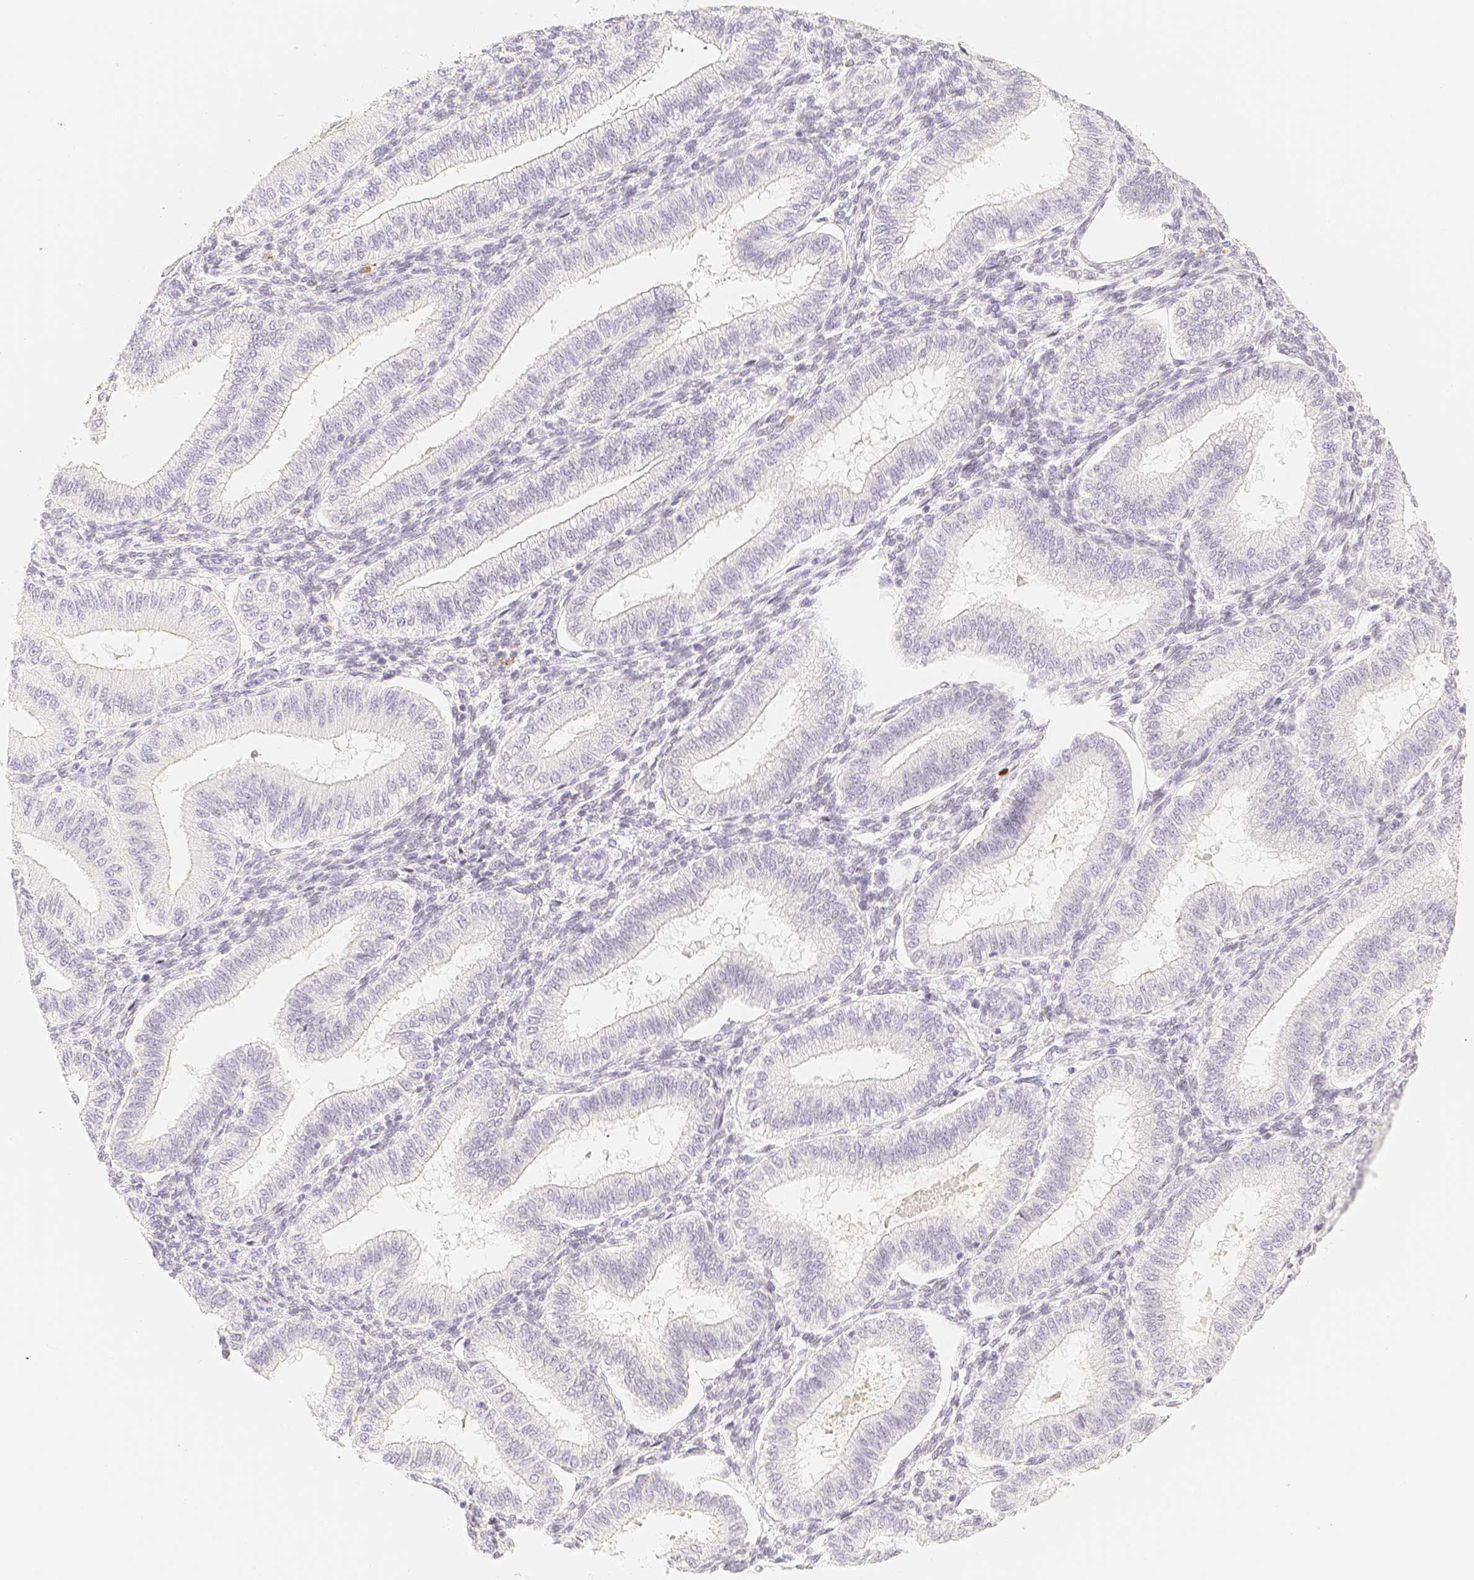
{"staining": {"intensity": "negative", "quantity": "none", "location": "none"}, "tissue": "endometrium", "cell_type": "Cells in endometrial stroma", "image_type": "normal", "snomed": [{"axis": "morphology", "description": "Normal tissue, NOS"}, {"axis": "topography", "description": "Endometrium"}], "caption": "An IHC micrograph of benign endometrium is shown. There is no staining in cells in endometrial stroma of endometrium. The staining was performed using DAB (3,3'-diaminobenzidine) to visualize the protein expression in brown, while the nuclei were stained in blue with hematoxylin (Magnification: 20x).", "gene": "PADI4", "patient": {"sex": "female", "age": 39}}